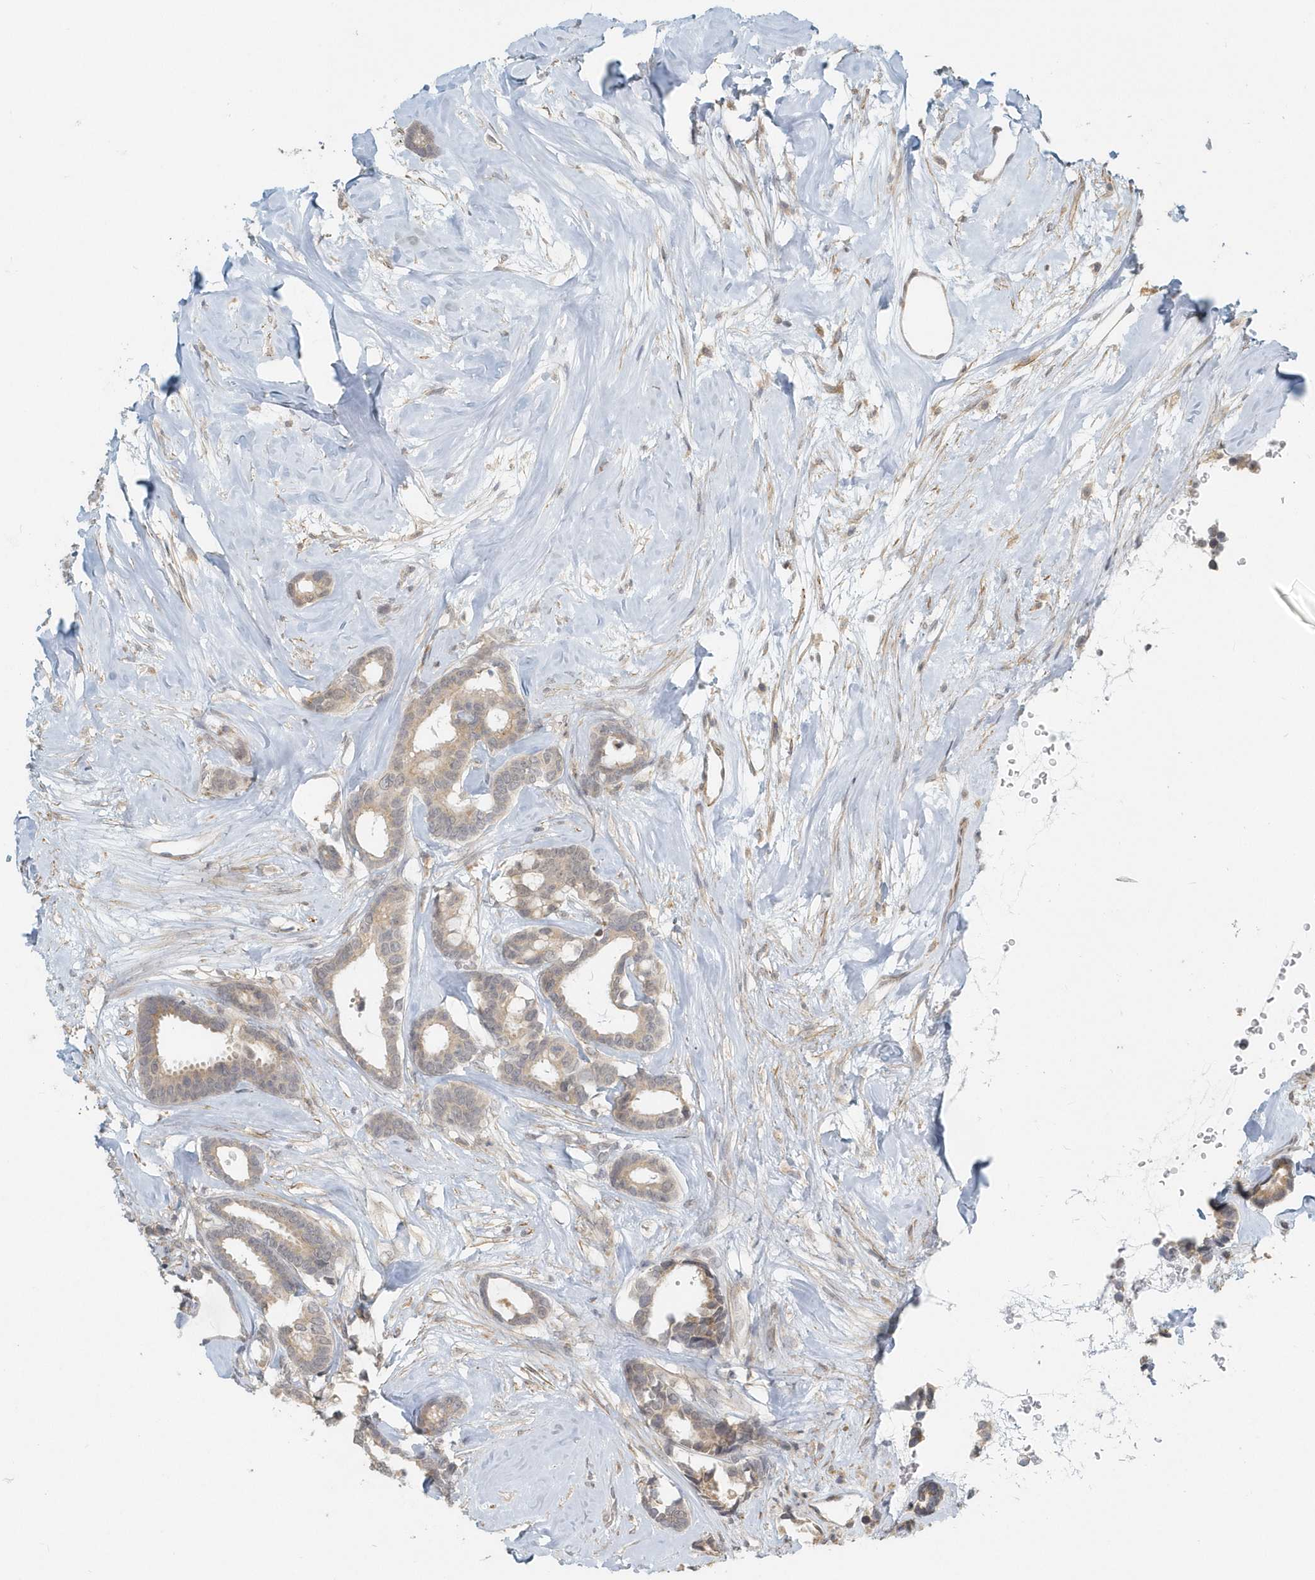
{"staining": {"intensity": "weak", "quantity": "25%-75%", "location": "cytoplasmic/membranous"}, "tissue": "breast cancer", "cell_type": "Tumor cells", "image_type": "cancer", "snomed": [{"axis": "morphology", "description": "Duct carcinoma"}, {"axis": "topography", "description": "Breast"}], "caption": "Protein analysis of invasive ductal carcinoma (breast) tissue exhibits weak cytoplasmic/membranous positivity in about 25%-75% of tumor cells.", "gene": "NAPB", "patient": {"sex": "female", "age": 87}}